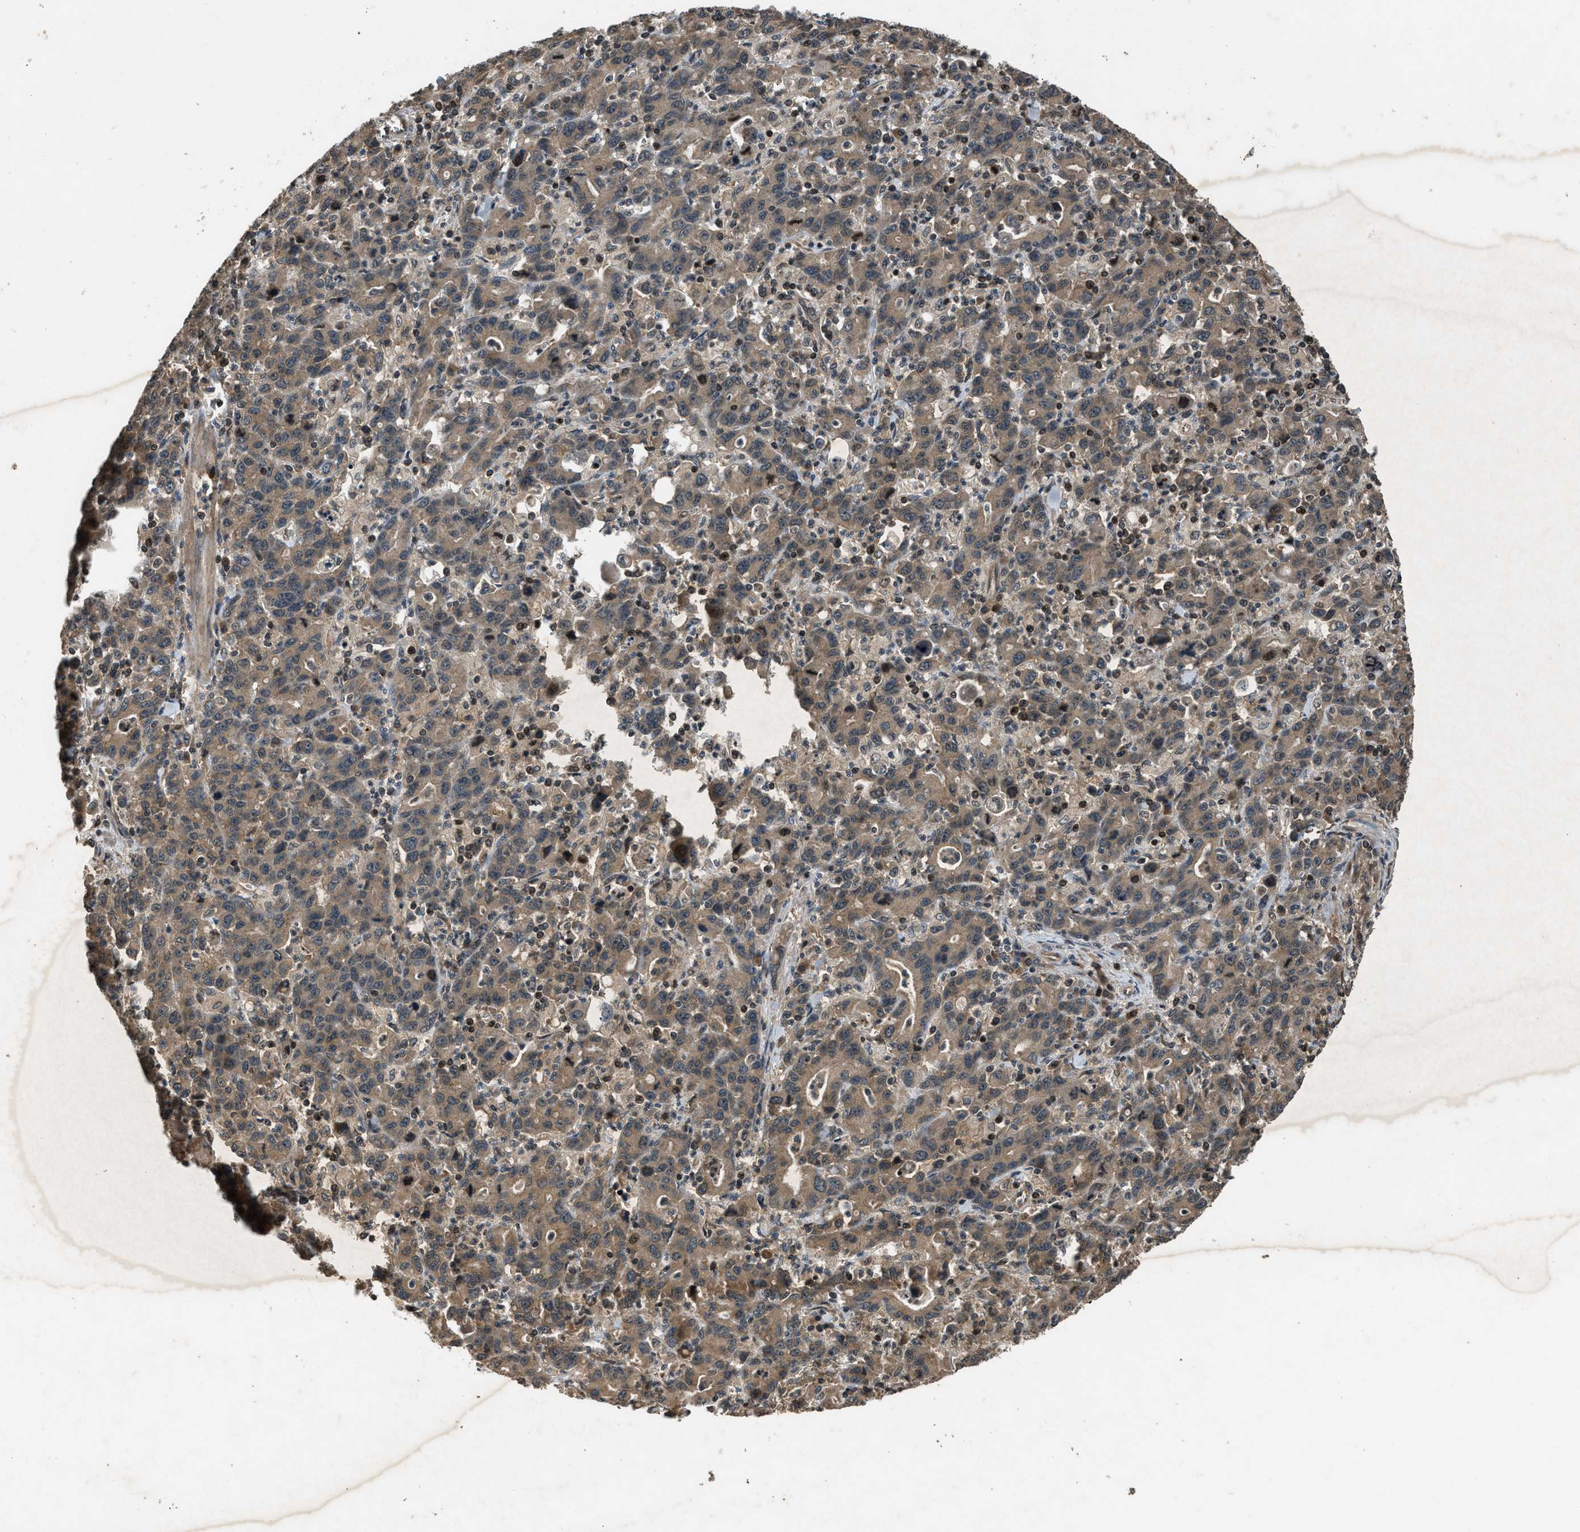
{"staining": {"intensity": "moderate", "quantity": ">75%", "location": "cytoplasmic/membranous"}, "tissue": "stomach cancer", "cell_type": "Tumor cells", "image_type": "cancer", "snomed": [{"axis": "morphology", "description": "Adenocarcinoma, NOS"}, {"axis": "topography", "description": "Stomach, lower"}], "caption": "Protein expression analysis of stomach adenocarcinoma reveals moderate cytoplasmic/membranous expression in approximately >75% of tumor cells.", "gene": "RPS6KB1", "patient": {"sex": "male", "age": 88}}